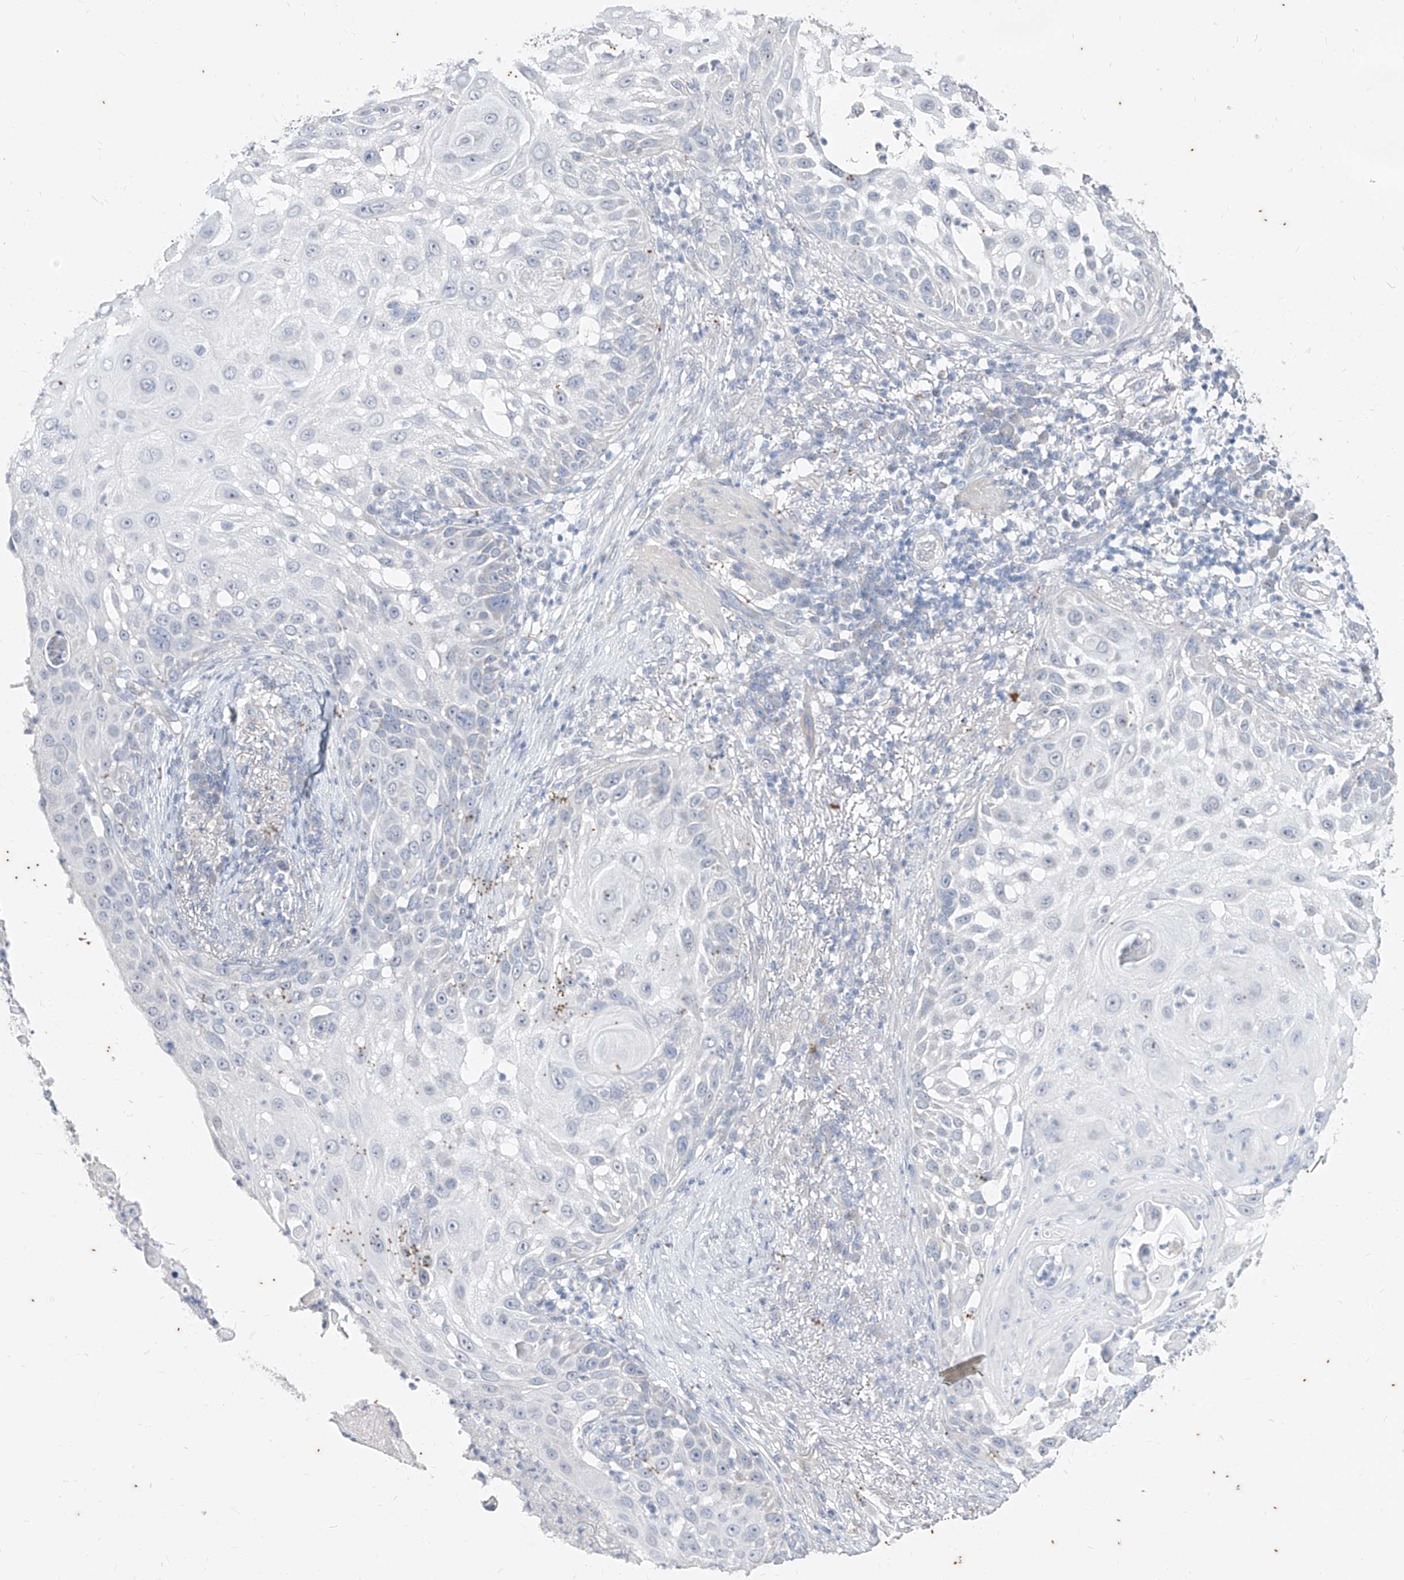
{"staining": {"intensity": "negative", "quantity": "none", "location": "none"}, "tissue": "skin cancer", "cell_type": "Tumor cells", "image_type": "cancer", "snomed": [{"axis": "morphology", "description": "Squamous cell carcinoma, NOS"}, {"axis": "topography", "description": "Skin"}], "caption": "Immunohistochemistry histopathology image of squamous cell carcinoma (skin) stained for a protein (brown), which demonstrates no expression in tumor cells. (DAB (3,3'-diaminobenzidine) immunohistochemistry (IHC), high magnification).", "gene": "PHF20L1", "patient": {"sex": "female", "age": 44}}